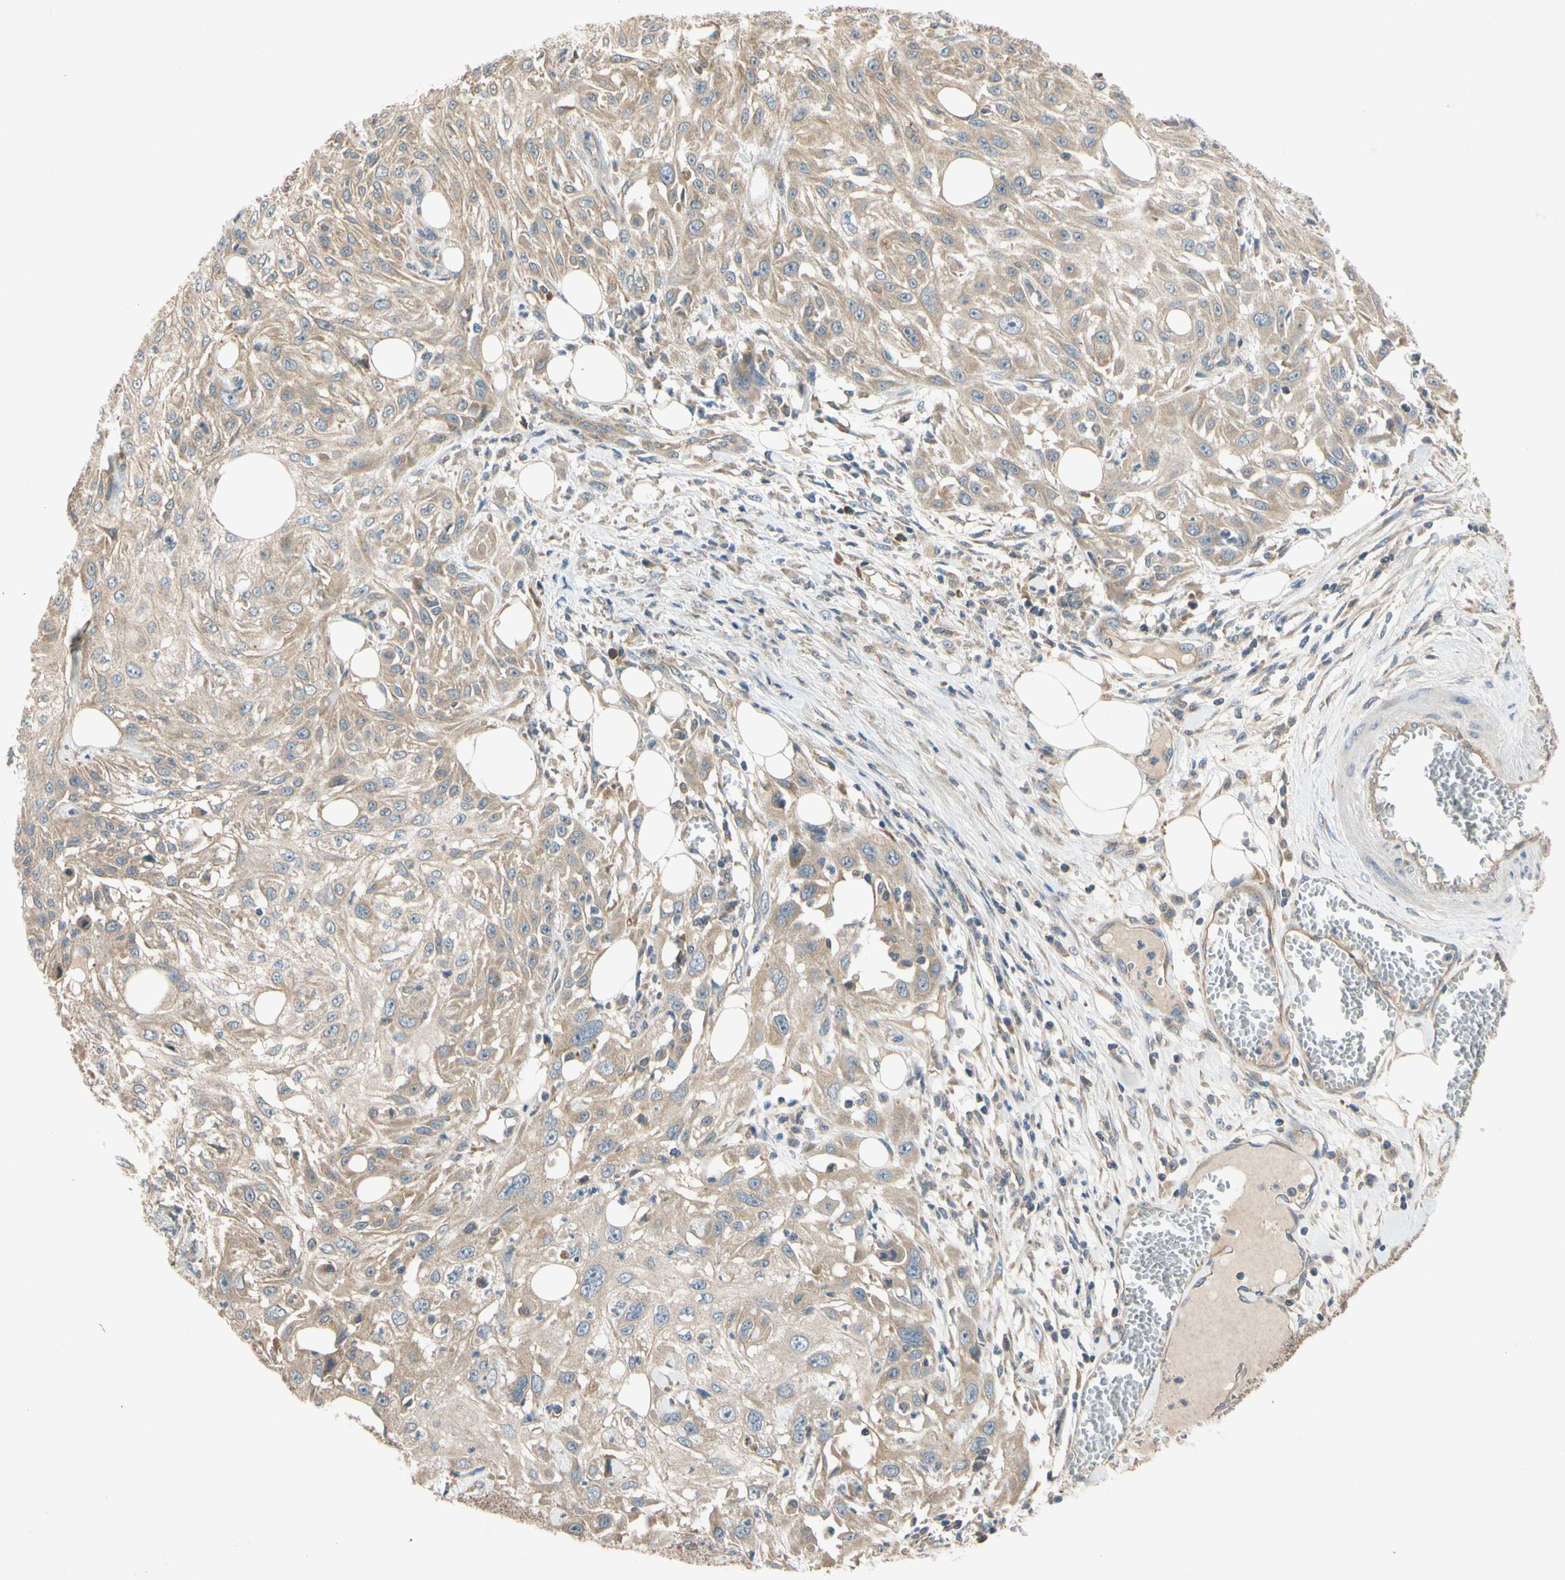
{"staining": {"intensity": "moderate", "quantity": ">75%", "location": "cytoplasmic/membranous"}, "tissue": "skin cancer", "cell_type": "Tumor cells", "image_type": "cancer", "snomed": [{"axis": "morphology", "description": "Squamous cell carcinoma, NOS"}, {"axis": "topography", "description": "Skin"}], "caption": "Protein analysis of squamous cell carcinoma (skin) tissue shows moderate cytoplasmic/membranous expression in about >75% of tumor cells. (Stains: DAB (3,3'-diaminobenzidine) in brown, nuclei in blue, Microscopy: brightfield microscopy at high magnification).", "gene": "MBTPS2", "patient": {"sex": "male", "age": 75}}